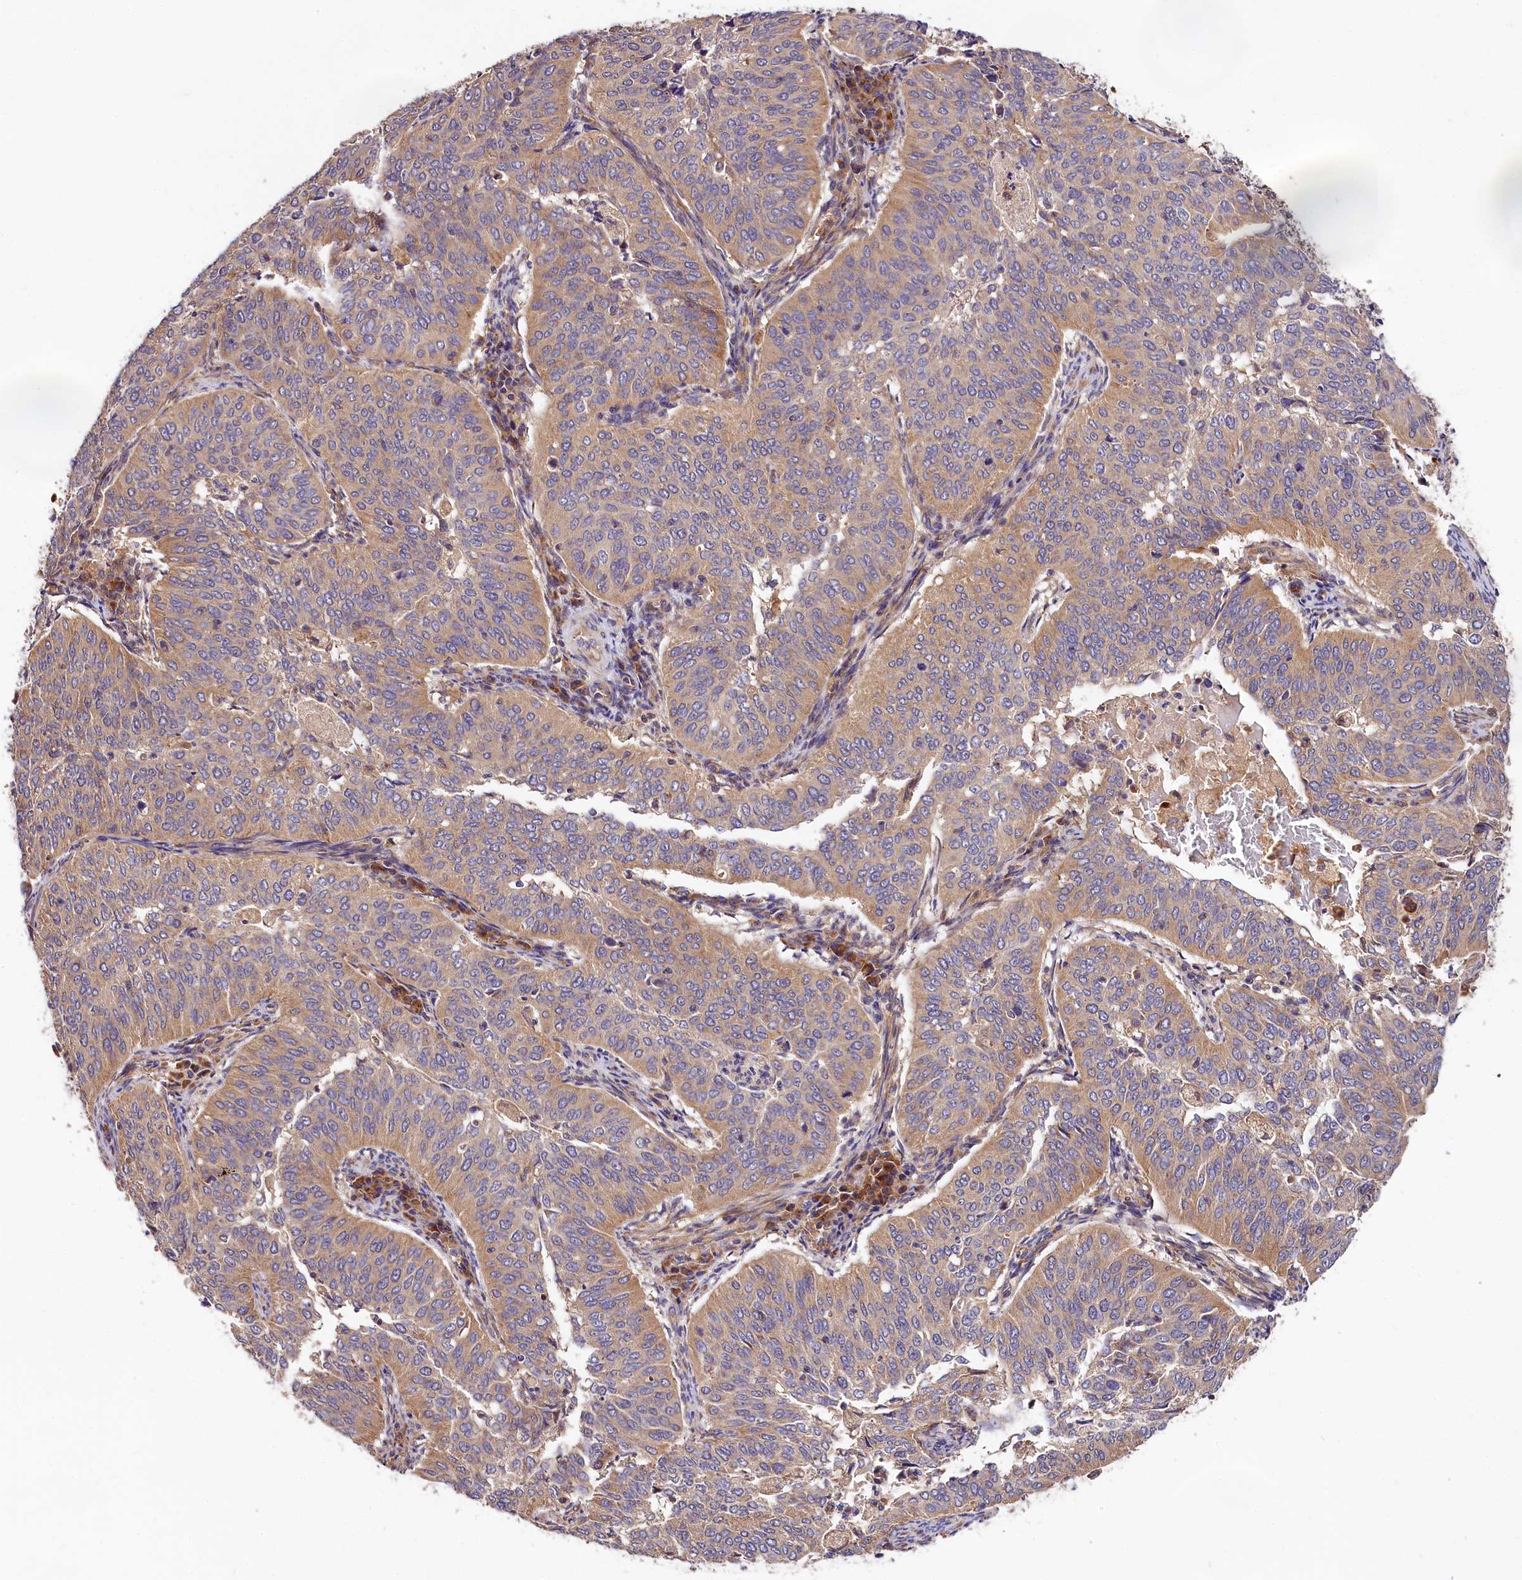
{"staining": {"intensity": "weak", "quantity": ">75%", "location": "cytoplasmic/membranous"}, "tissue": "cervical cancer", "cell_type": "Tumor cells", "image_type": "cancer", "snomed": [{"axis": "morphology", "description": "Normal tissue, NOS"}, {"axis": "morphology", "description": "Squamous cell carcinoma, NOS"}, {"axis": "topography", "description": "Cervix"}], "caption": "An image showing weak cytoplasmic/membranous expression in about >75% of tumor cells in cervical squamous cell carcinoma, as visualized by brown immunohistochemical staining.", "gene": "SPG11", "patient": {"sex": "female", "age": 39}}